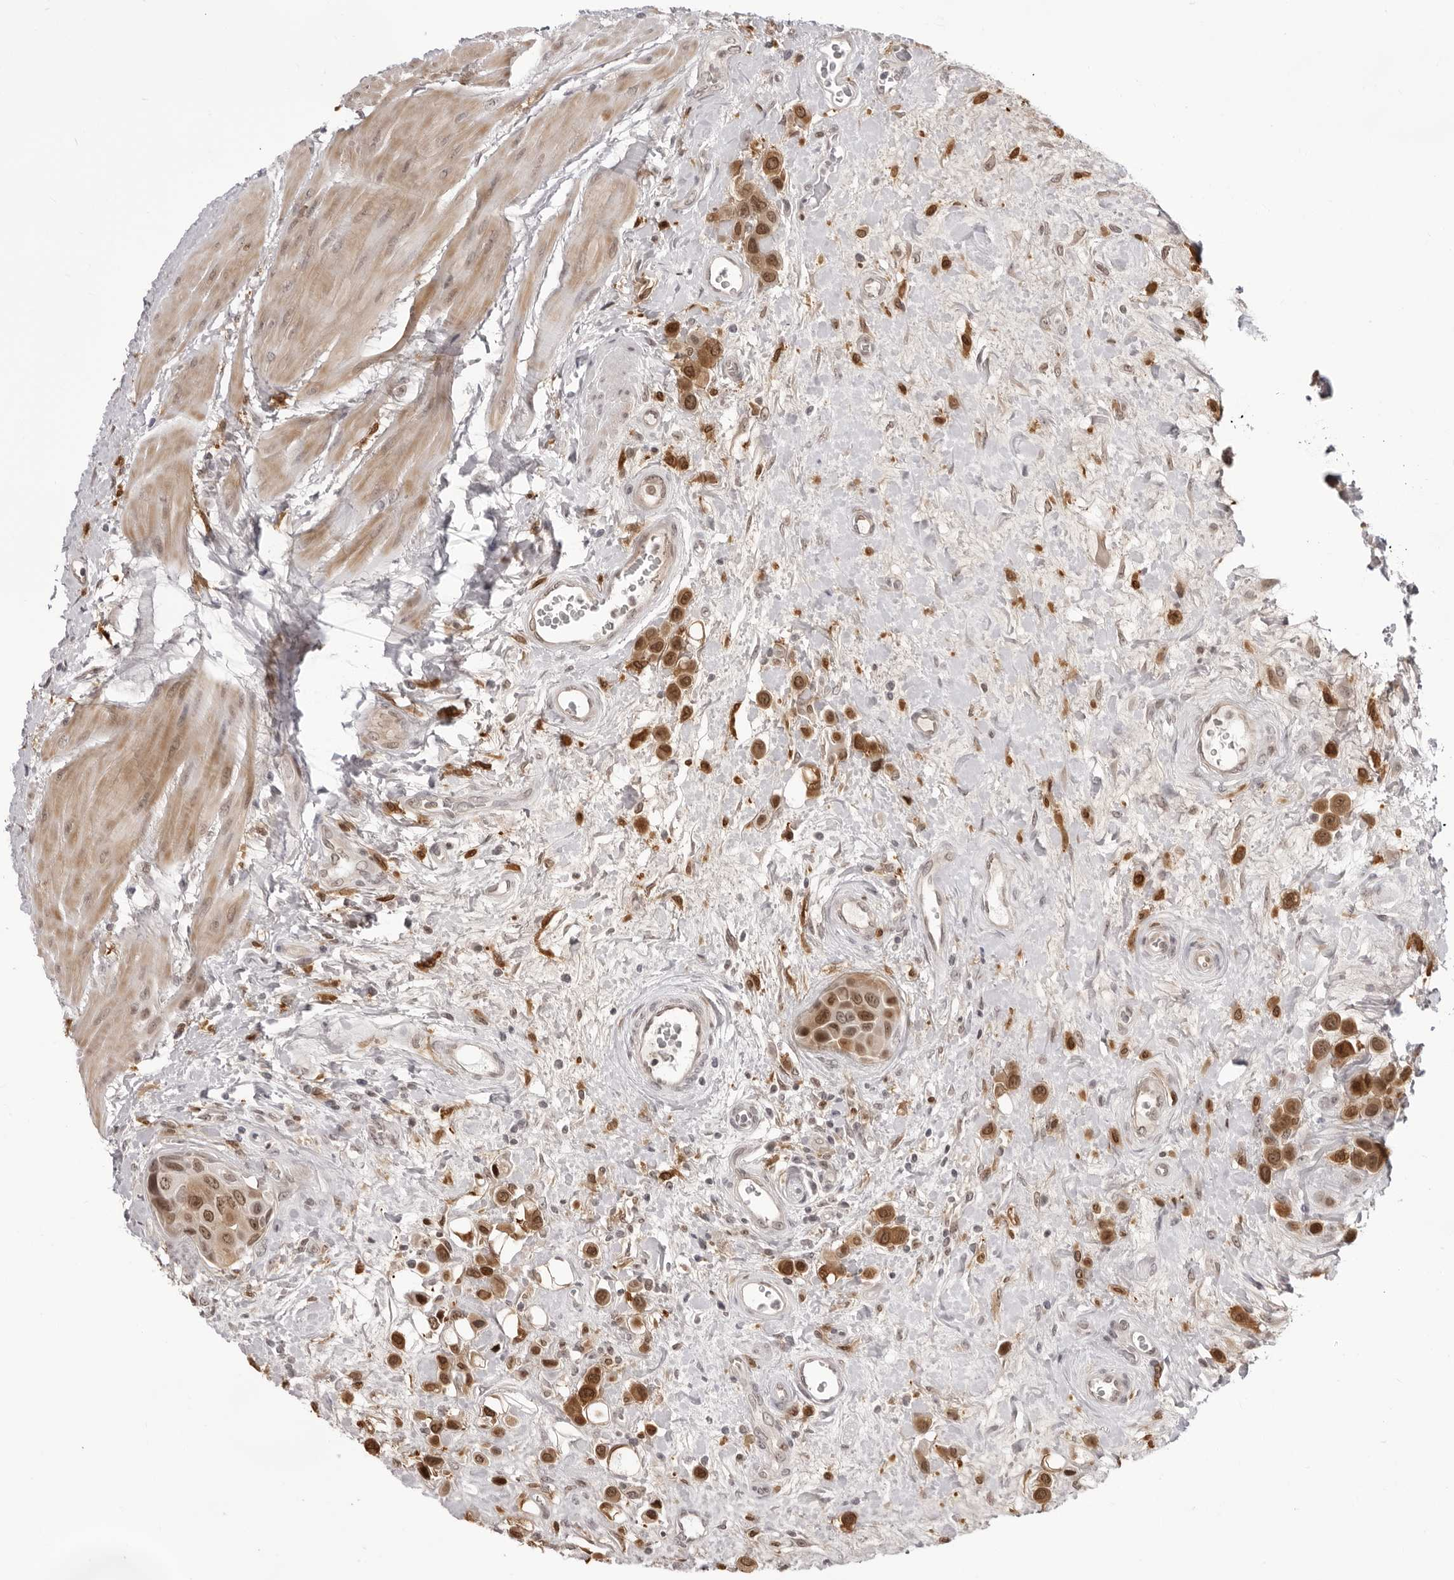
{"staining": {"intensity": "moderate", "quantity": ">75%", "location": "nuclear"}, "tissue": "urothelial cancer", "cell_type": "Tumor cells", "image_type": "cancer", "snomed": [{"axis": "morphology", "description": "Urothelial carcinoma, High grade"}, {"axis": "topography", "description": "Urinary bladder"}], "caption": "High-power microscopy captured an immunohistochemistry micrograph of high-grade urothelial carcinoma, revealing moderate nuclear staining in approximately >75% of tumor cells.", "gene": "SRGAP2", "patient": {"sex": "male", "age": 50}}